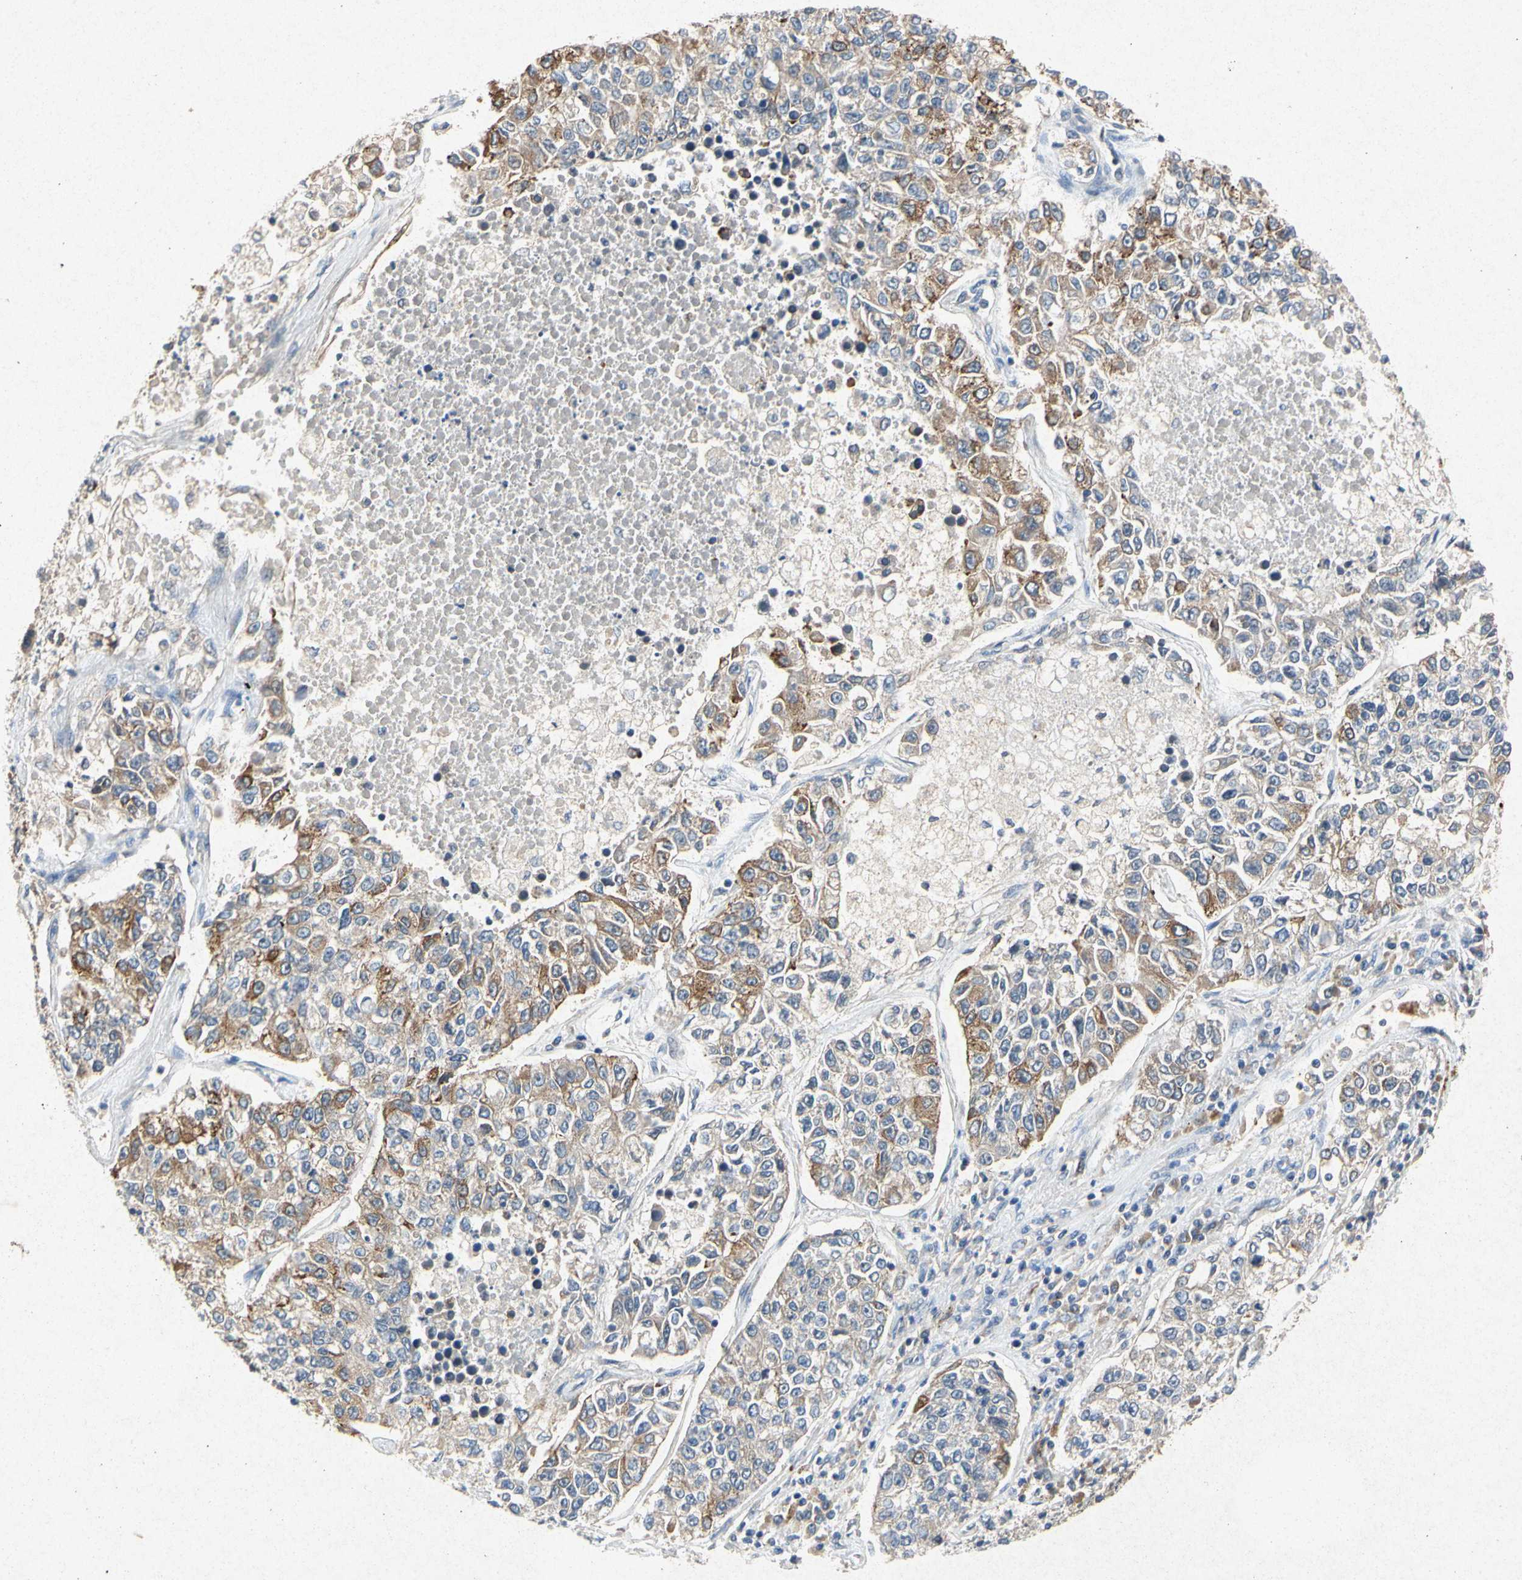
{"staining": {"intensity": "moderate", "quantity": "25%-75%", "location": "cytoplasmic/membranous"}, "tissue": "lung cancer", "cell_type": "Tumor cells", "image_type": "cancer", "snomed": [{"axis": "morphology", "description": "Adenocarcinoma, NOS"}, {"axis": "topography", "description": "Lung"}], "caption": "Tumor cells demonstrate medium levels of moderate cytoplasmic/membranous staining in about 25%-75% of cells in human lung cancer.", "gene": "RPS6KA1", "patient": {"sex": "male", "age": 49}}